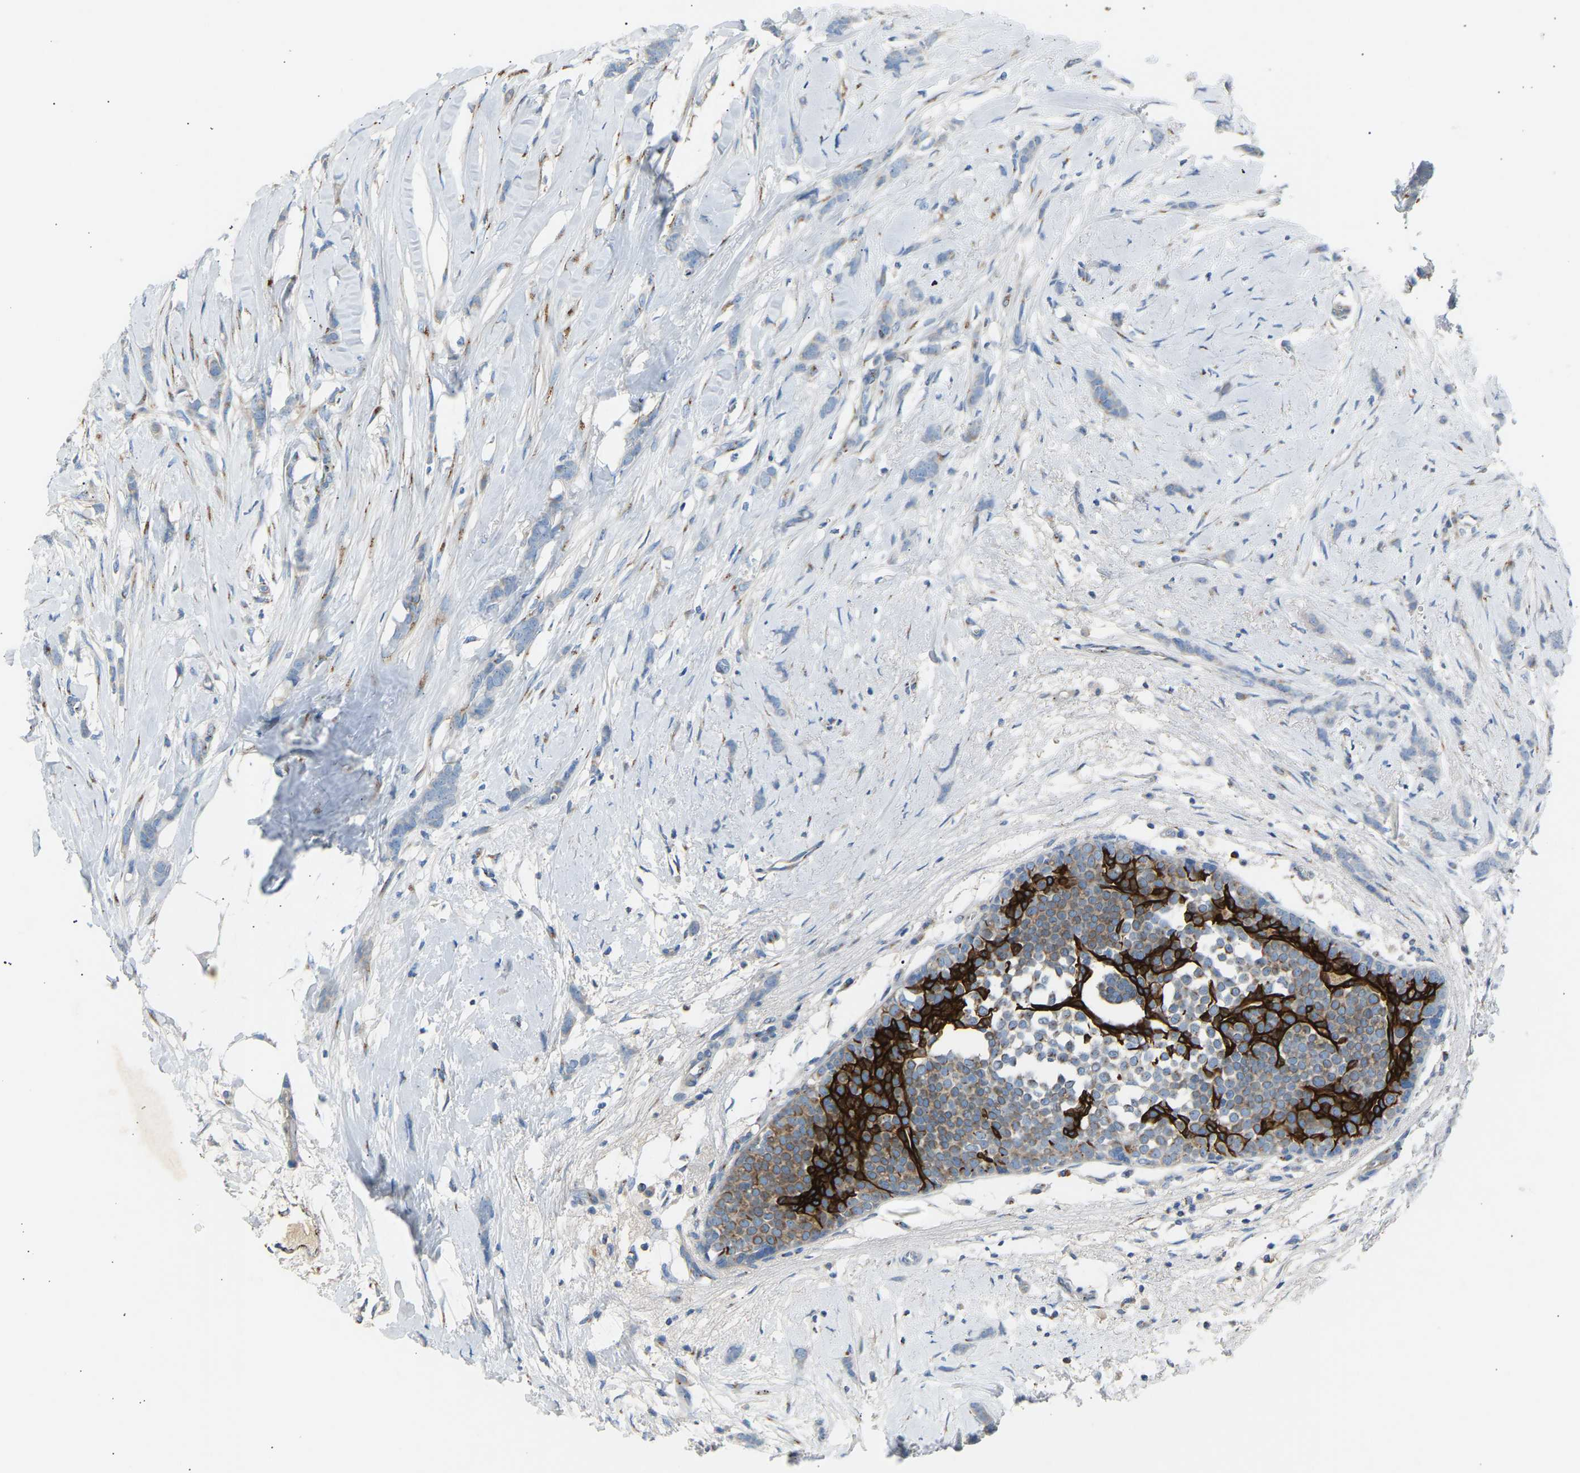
{"staining": {"intensity": "weak", "quantity": "<25%", "location": "cytoplasmic/membranous"}, "tissue": "breast cancer", "cell_type": "Tumor cells", "image_type": "cancer", "snomed": [{"axis": "morphology", "description": "Lobular carcinoma, in situ"}, {"axis": "morphology", "description": "Lobular carcinoma"}, {"axis": "topography", "description": "Breast"}], "caption": "Histopathology image shows no significant protein staining in tumor cells of breast lobular carcinoma in situ.", "gene": "CYREN", "patient": {"sex": "female", "age": 41}}